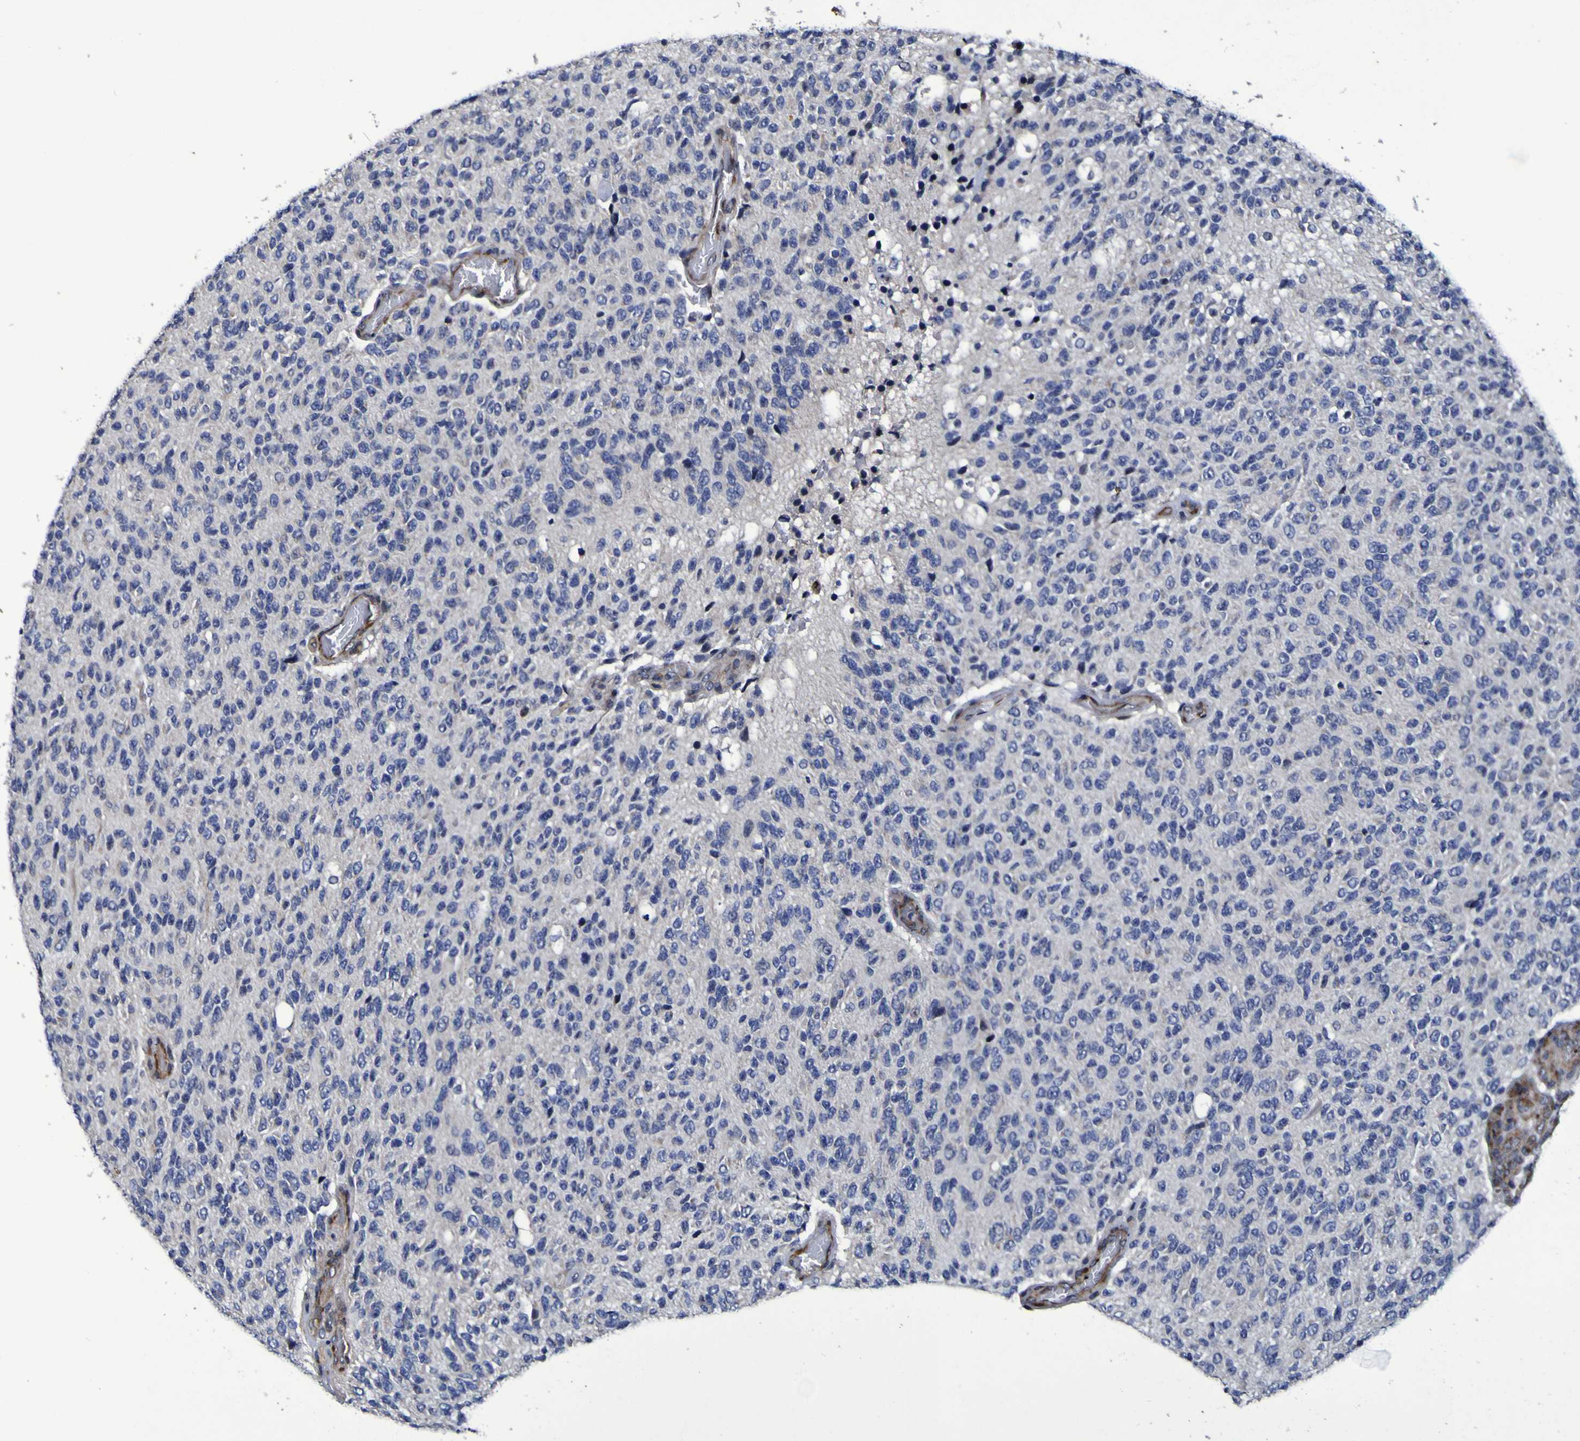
{"staining": {"intensity": "negative", "quantity": "none", "location": "none"}, "tissue": "glioma", "cell_type": "Tumor cells", "image_type": "cancer", "snomed": [{"axis": "morphology", "description": "Glioma, malignant, High grade"}, {"axis": "topography", "description": "pancreas cauda"}], "caption": "A high-resolution micrograph shows immunohistochemistry staining of high-grade glioma (malignant), which exhibits no significant expression in tumor cells.", "gene": "P3H1", "patient": {"sex": "male", "age": 60}}